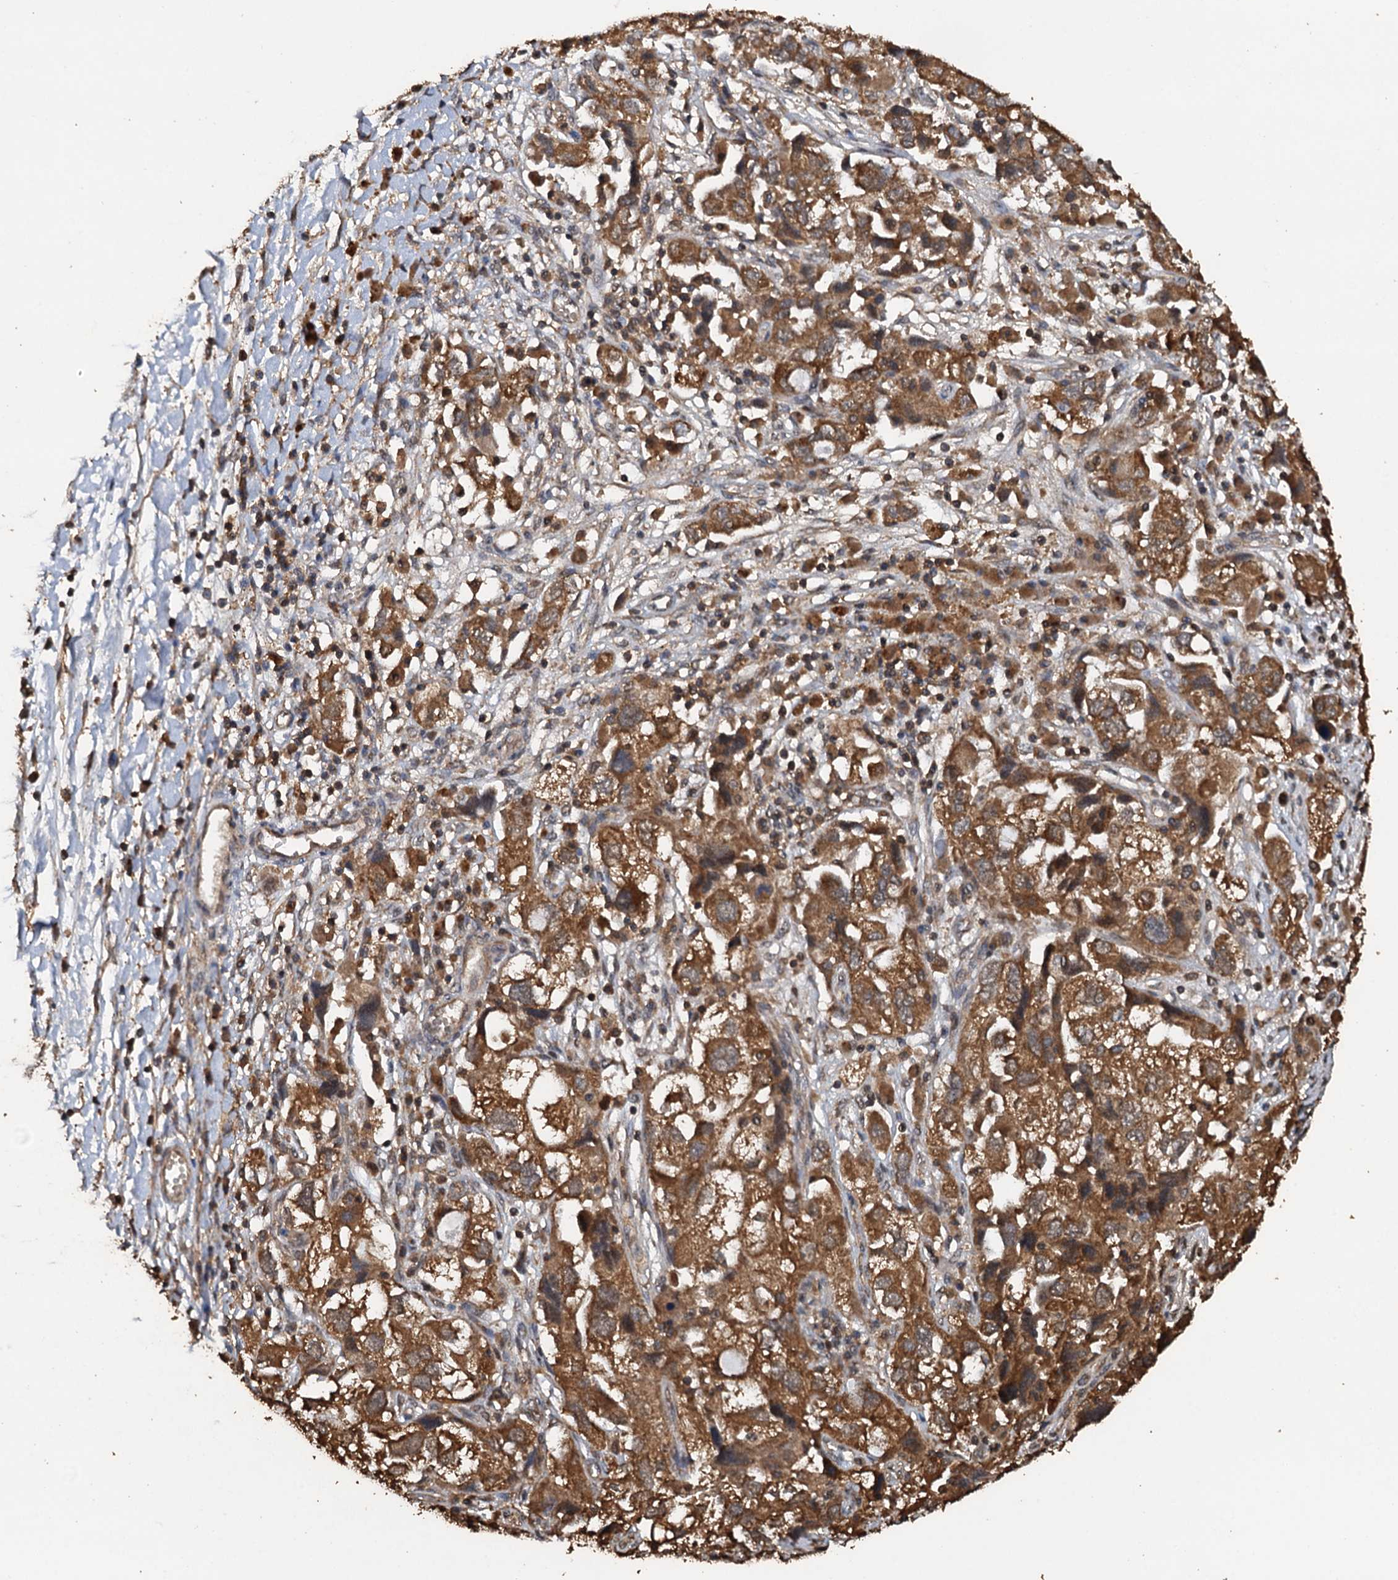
{"staining": {"intensity": "moderate", "quantity": ">75%", "location": "cytoplasmic/membranous"}, "tissue": "ovarian cancer", "cell_type": "Tumor cells", "image_type": "cancer", "snomed": [{"axis": "morphology", "description": "Carcinoma, NOS"}, {"axis": "morphology", "description": "Cystadenocarcinoma, serous, NOS"}, {"axis": "topography", "description": "Ovary"}], "caption": "Immunohistochemical staining of carcinoma (ovarian) shows medium levels of moderate cytoplasmic/membranous expression in approximately >75% of tumor cells.", "gene": "PSMD9", "patient": {"sex": "female", "age": 69}}